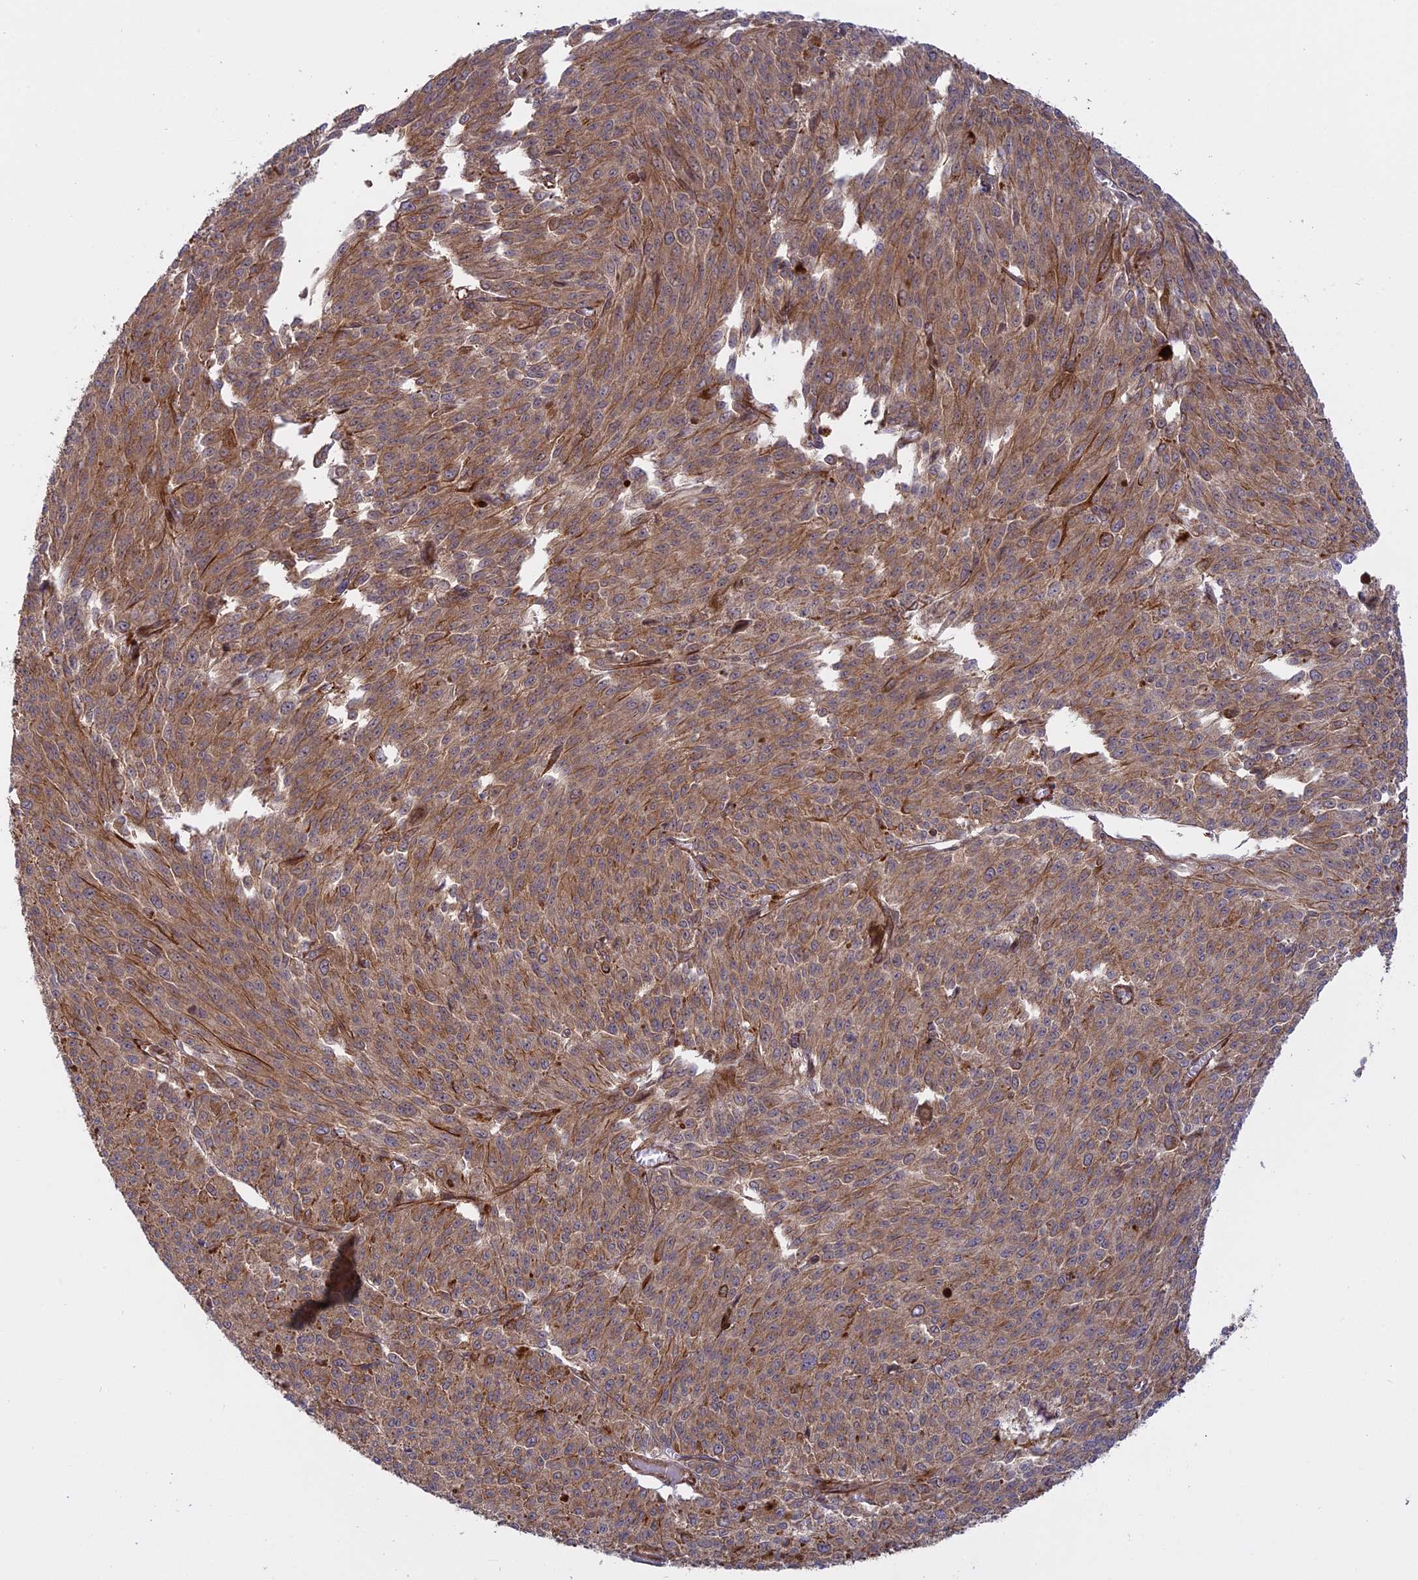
{"staining": {"intensity": "moderate", "quantity": ">75%", "location": "cytoplasmic/membranous"}, "tissue": "melanoma", "cell_type": "Tumor cells", "image_type": "cancer", "snomed": [{"axis": "morphology", "description": "Malignant melanoma, NOS"}, {"axis": "topography", "description": "Skin"}], "caption": "Melanoma tissue demonstrates moderate cytoplasmic/membranous expression in approximately >75% of tumor cells Immunohistochemistry (ihc) stains the protein of interest in brown and the nuclei are stained blue.", "gene": "PHLDB3", "patient": {"sex": "female", "age": 52}}